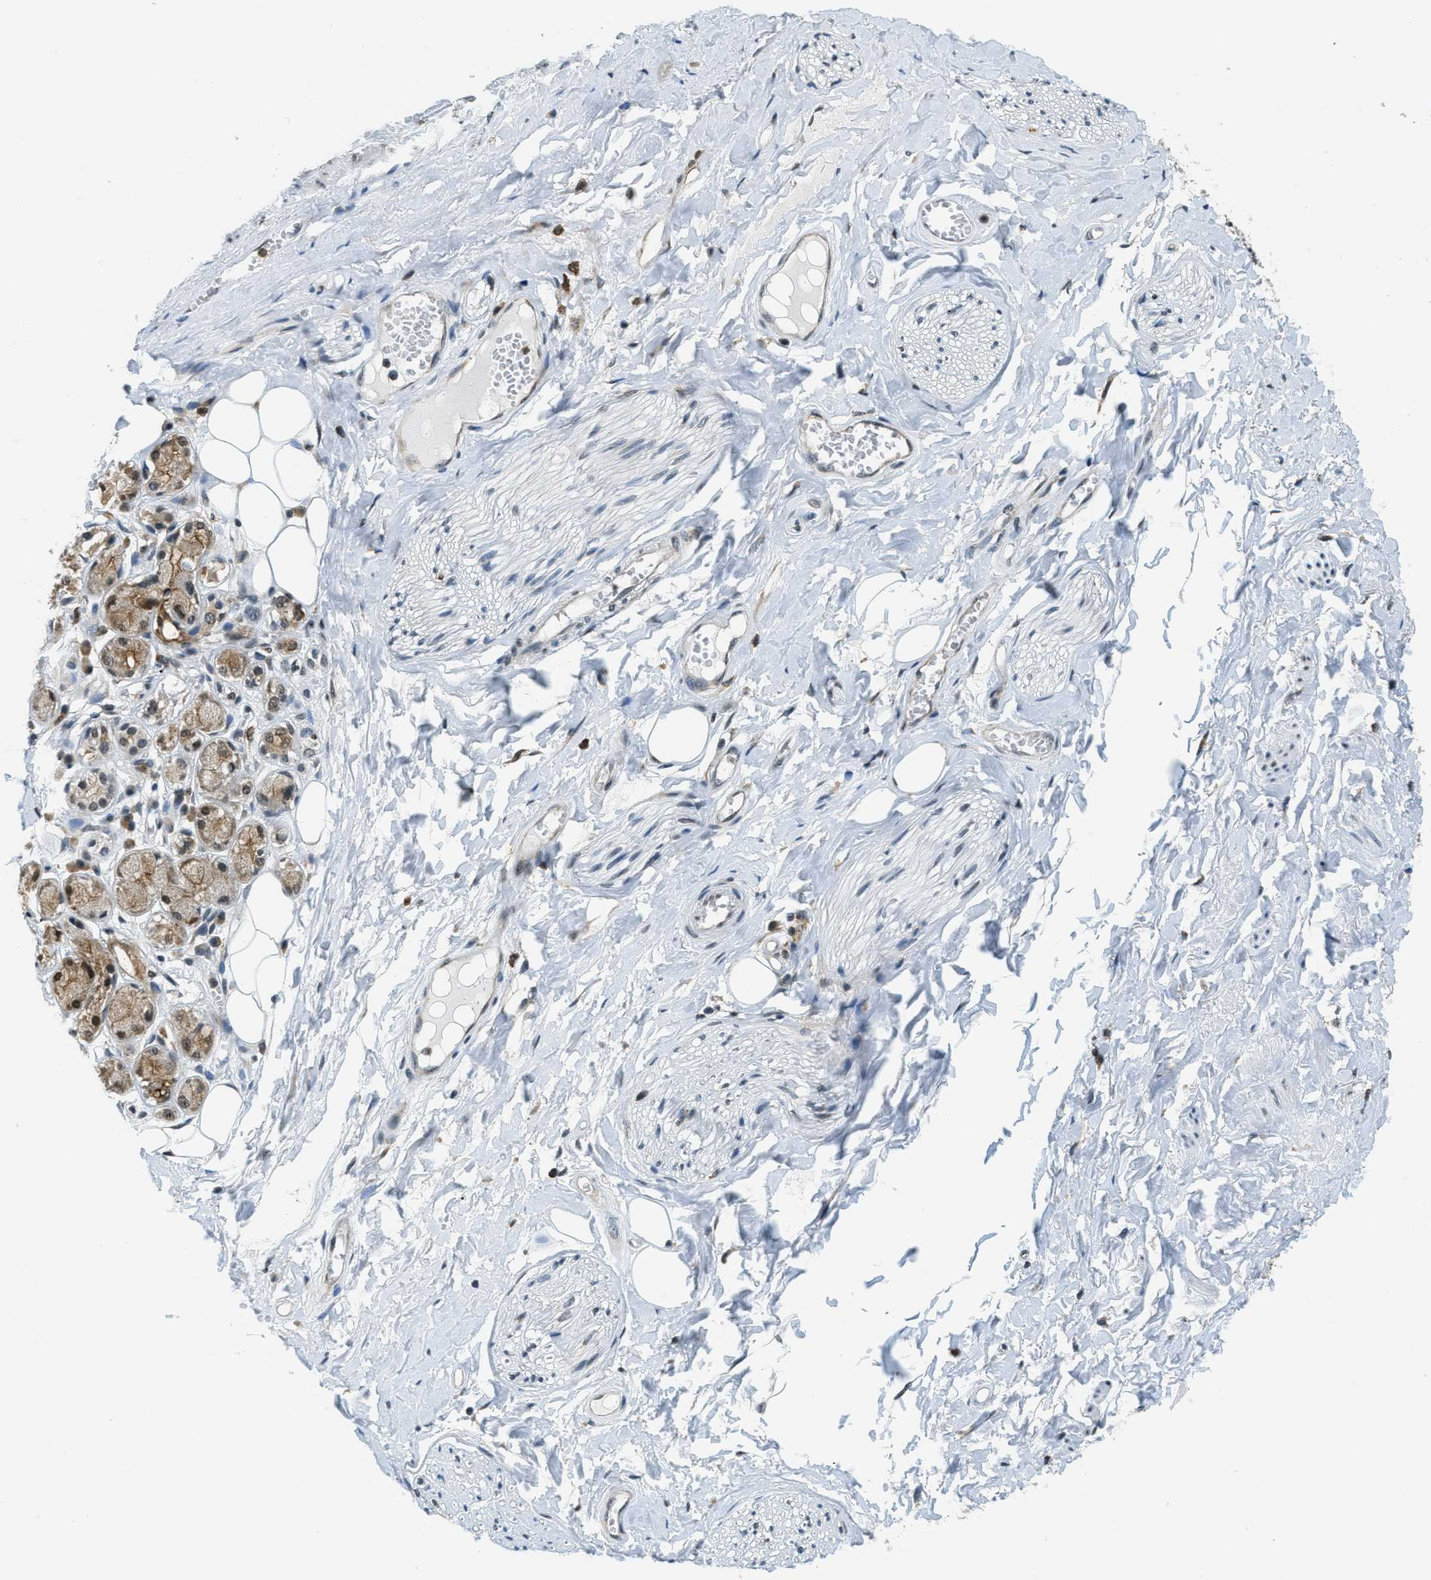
{"staining": {"intensity": "negative", "quantity": "none", "location": "none"}, "tissue": "adipose tissue", "cell_type": "Adipocytes", "image_type": "normal", "snomed": [{"axis": "morphology", "description": "Normal tissue, NOS"}, {"axis": "morphology", "description": "Inflammation, NOS"}, {"axis": "topography", "description": "Salivary gland"}, {"axis": "topography", "description": "Peripheral nerve tissue"}], "caption": "Protein analysis of normal adipose tissue reveals no significant positivity in adipocytes.", "gene": "RAB11FIP1", "patient": {"sex": "female", "age": 75}}